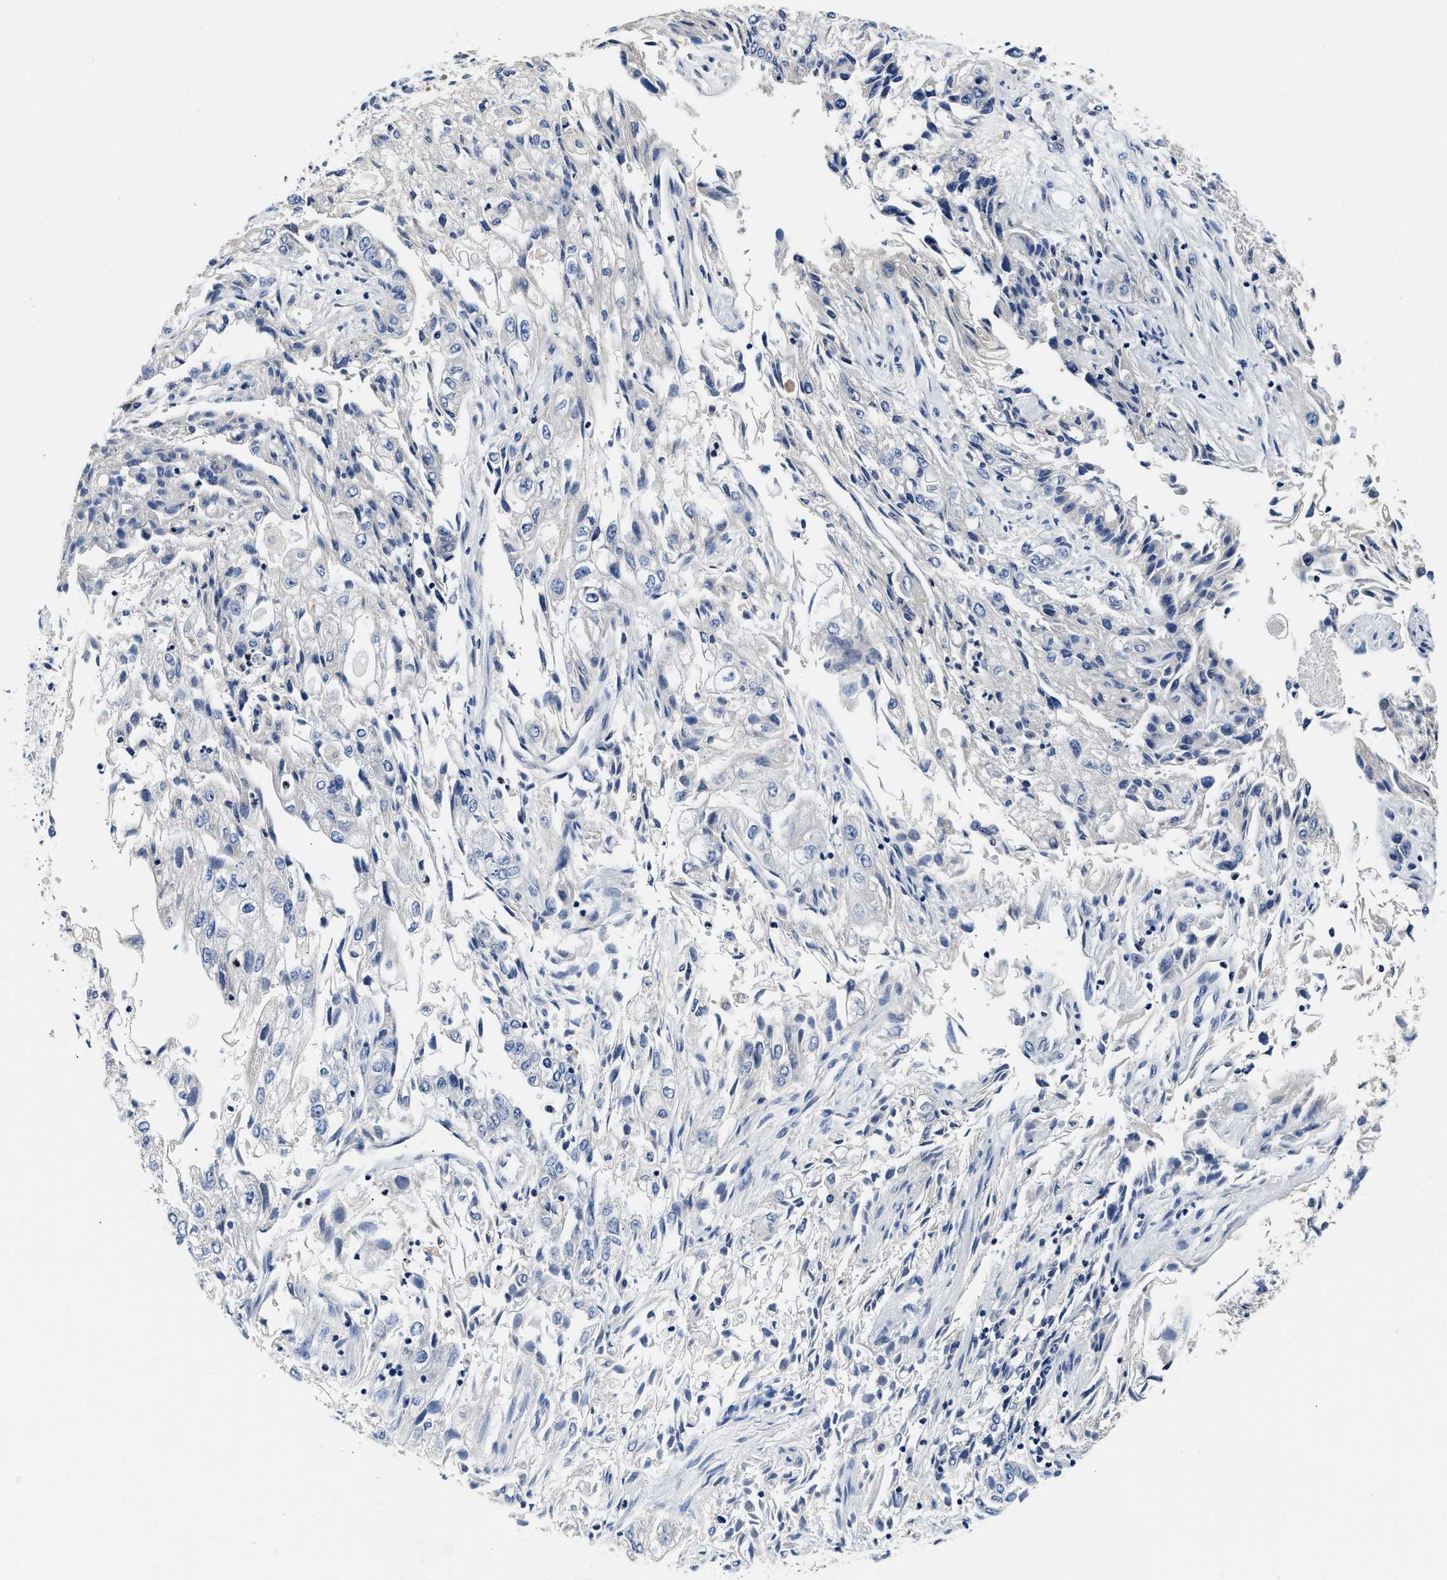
{"staining": {"intensity": "negative", "quantity": "none", "location": "none"}, "tissue": "endometrial cancer", "cell_type": "Tumor cells", "image_type": "cancer", "snomed": [{"axis": "morphology", "description": "Adenocarcinoma, NOS"}, {"axis": "topography", "description": "Endometrium"}], "caption": "Immunohistochemistry (IHC) micrograph of endometrial cancer (adenocarcinoma) stained for a protein (brown), which shows no positivity in tumor cells.", "gene": "FAM185A", "patient": {"sex": "female", "age": 49}}